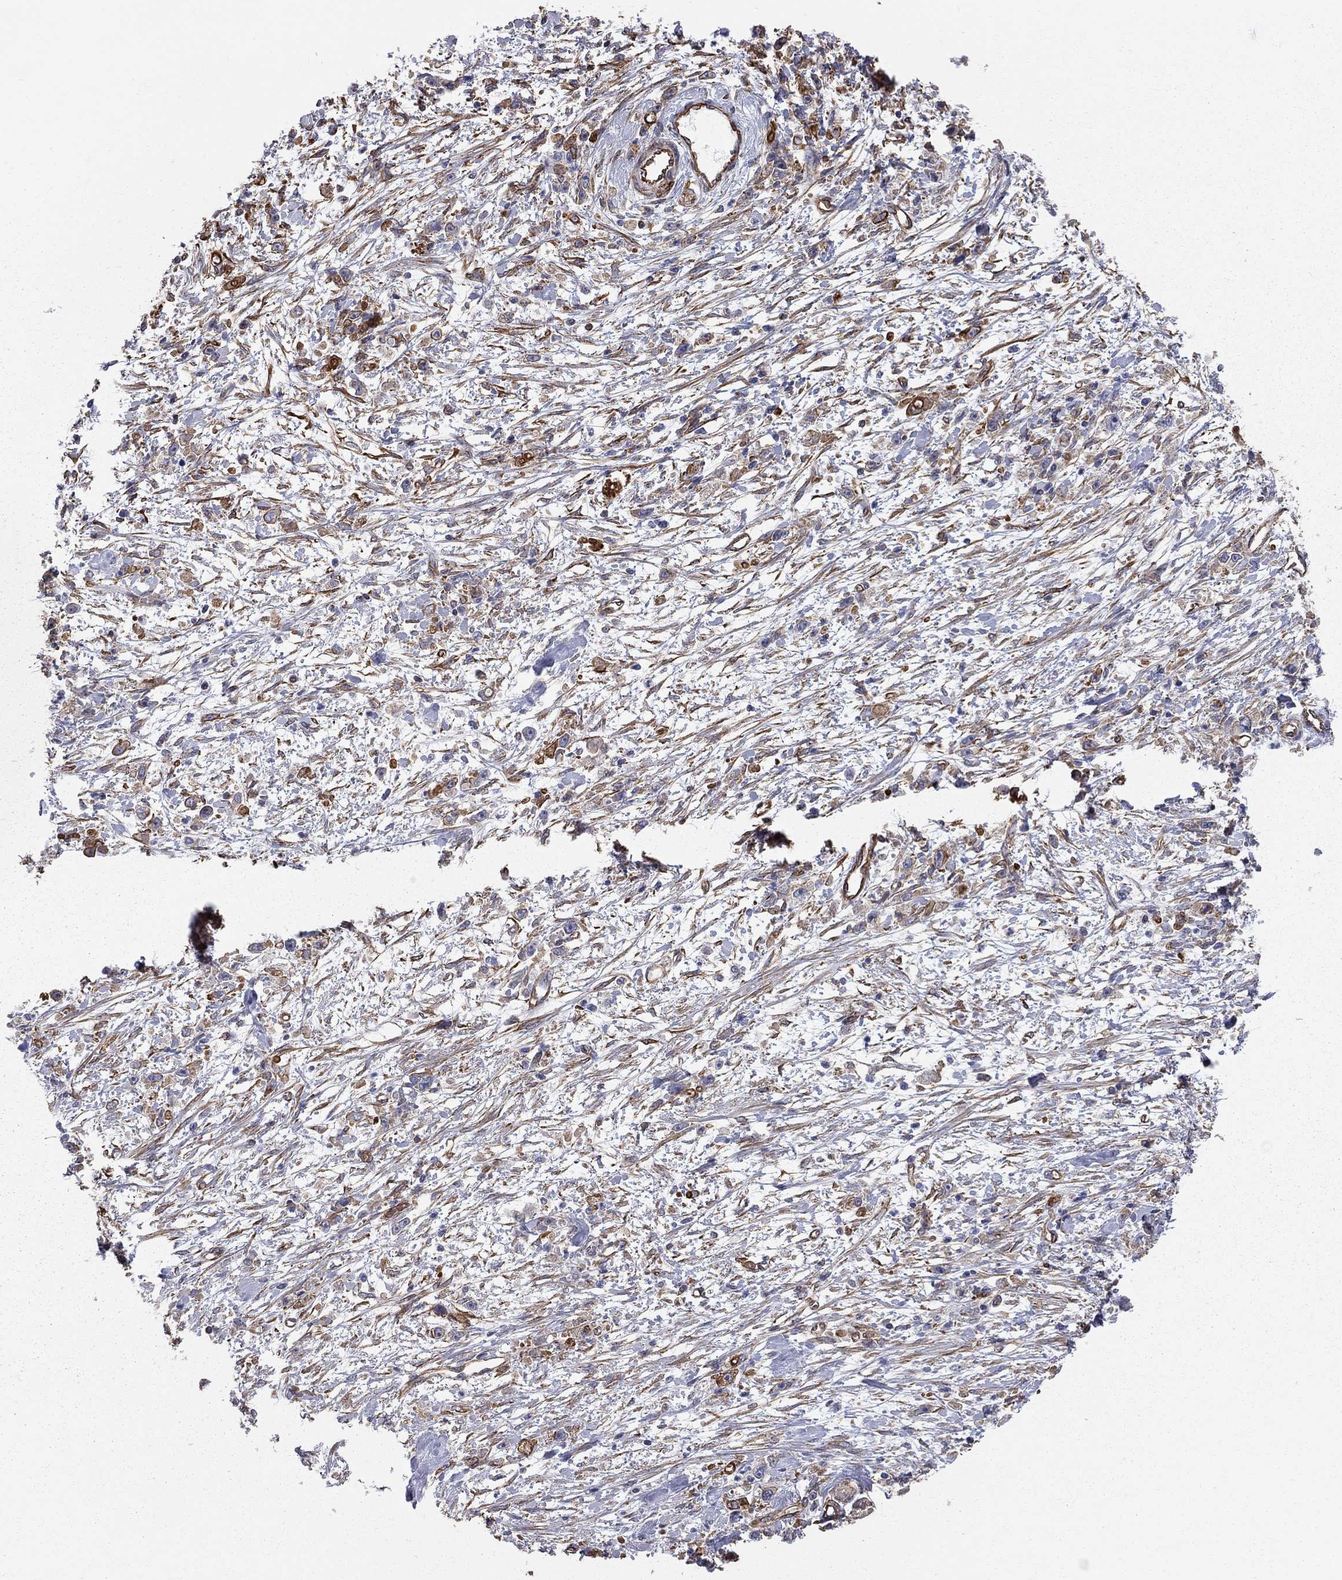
{"staining": {"intensity": "moderate", "quantity": "25%-75%", "location": "cytoplasmic/membranous"}, "tissue": "stomach cancer", "cell_type": "Tumor cells", "image_type": "cancer", "snomed": [{"axis": "morphology", "description": "Adenocarcinoma, NOS"}, {"axis": "topography", "description": "Stomach"}], "caption": "Protein staining reveals moderate cytoplasmic/membranous positivity in approximately 25%-75% of tumor cells in stomach adenocarcinoma. The protein is stained brown, and the nuclei are stained in blue (DAB (3,3'-diaminobenzidine) IHC with brightfield microscopy, high magnification).", "gene": "BICDL2", "patient": {"sex": "female", "age": 59}}